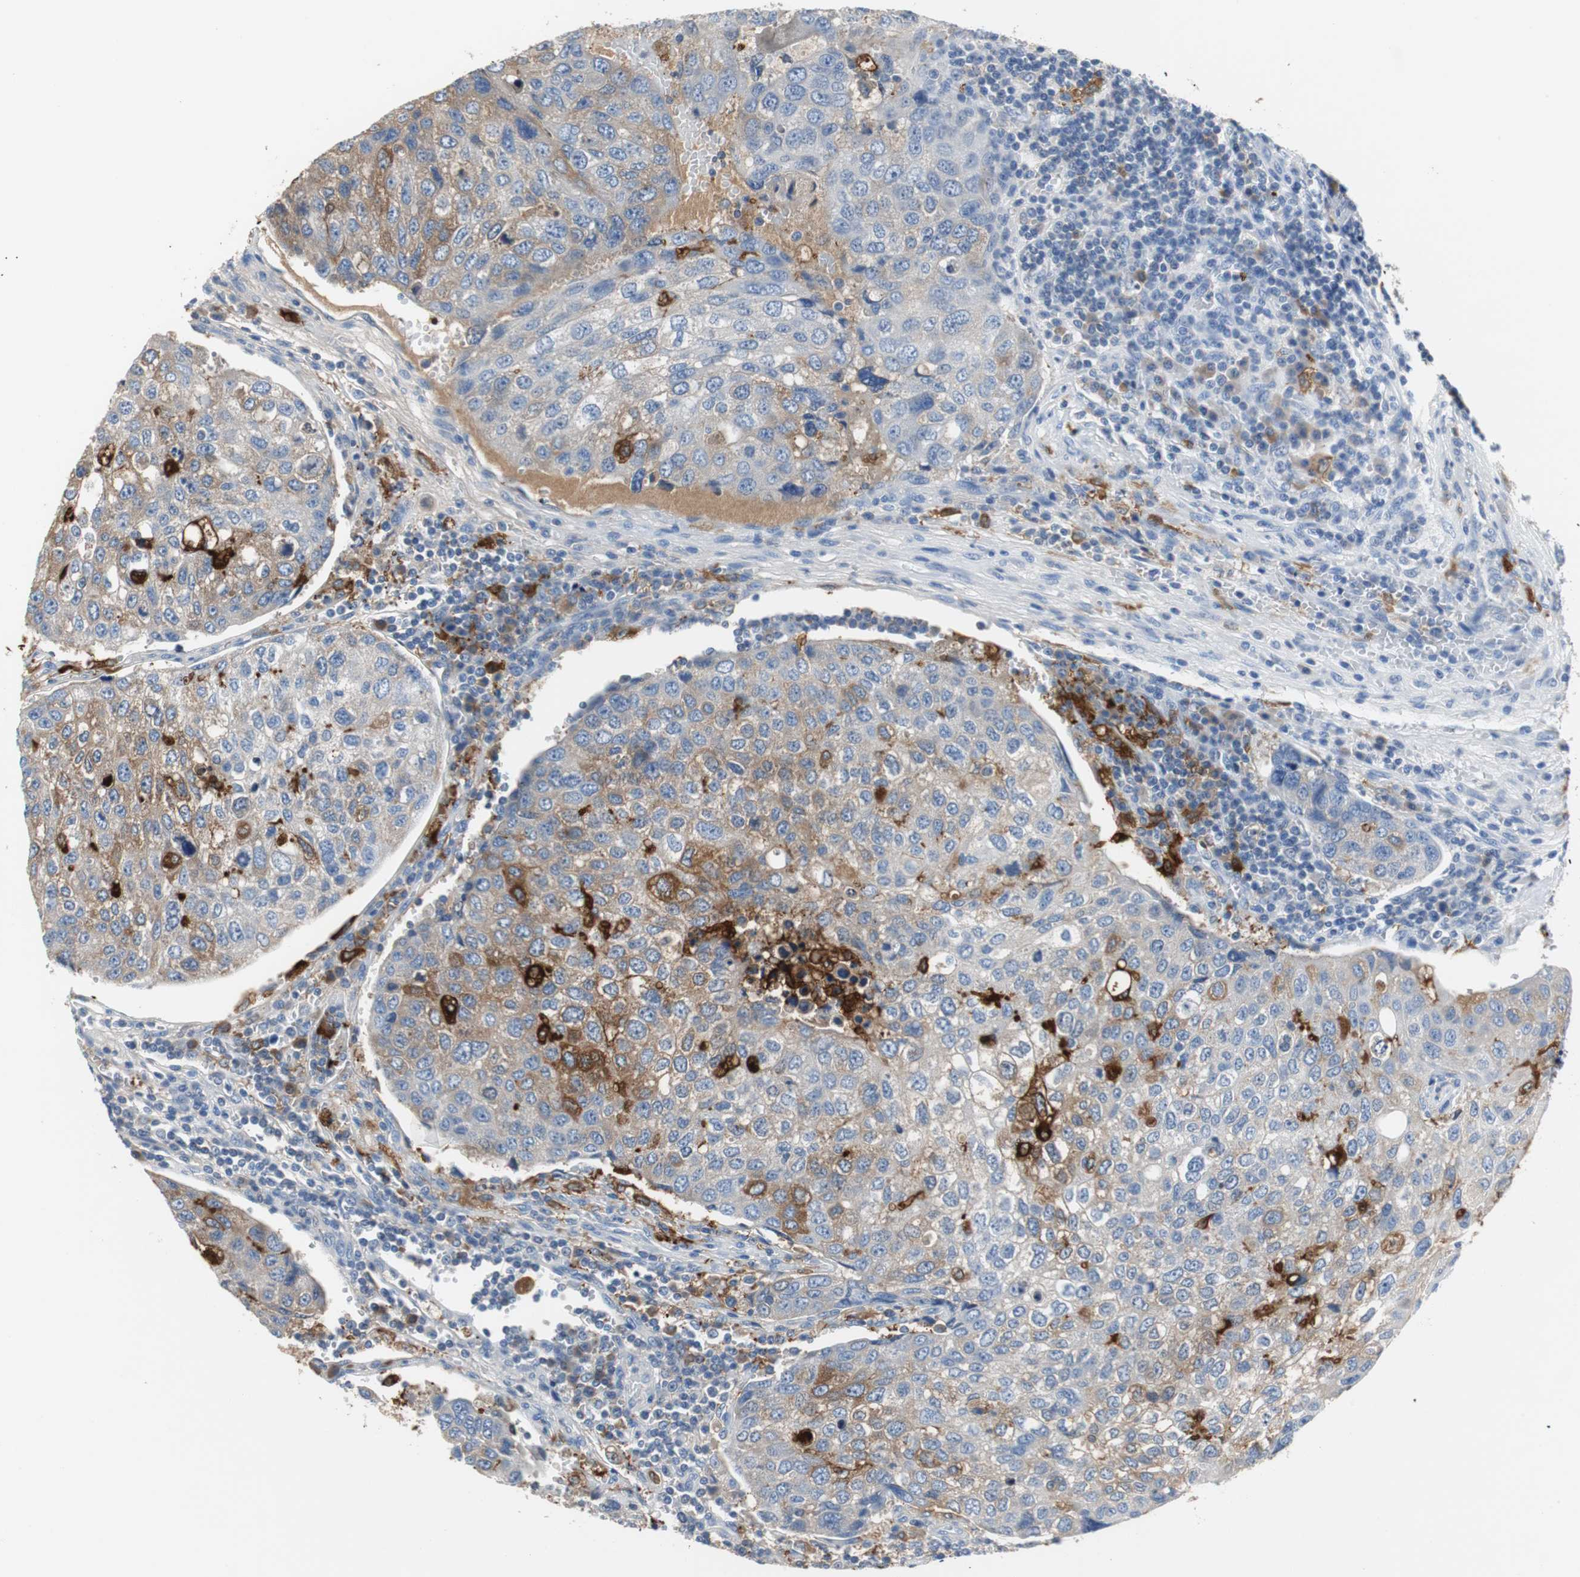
{"staining": {"intensity": "moderate", "quantity": "<25%", "location": "cytoplasmic/membranous"}, "tissue": "urothelial cancer", "cell_type": "Tumor cells", "image_type": "cancer", "snomed": [{"axis": "morphology", "description": "Urothelial carcinoma, High grade"}, {"axis": "topography", "description": "Lymph node"}, {"axis": "topography", "description": "Urinary bladder"}], "caption": "Urothelial cancer was stained to show a protein in brown. There is low levels of moderate cytoplasmic/membranous expression in about <25% of tumor cells.", "gene": "PI15", "patient": {"sex": "male", "age": 51}}